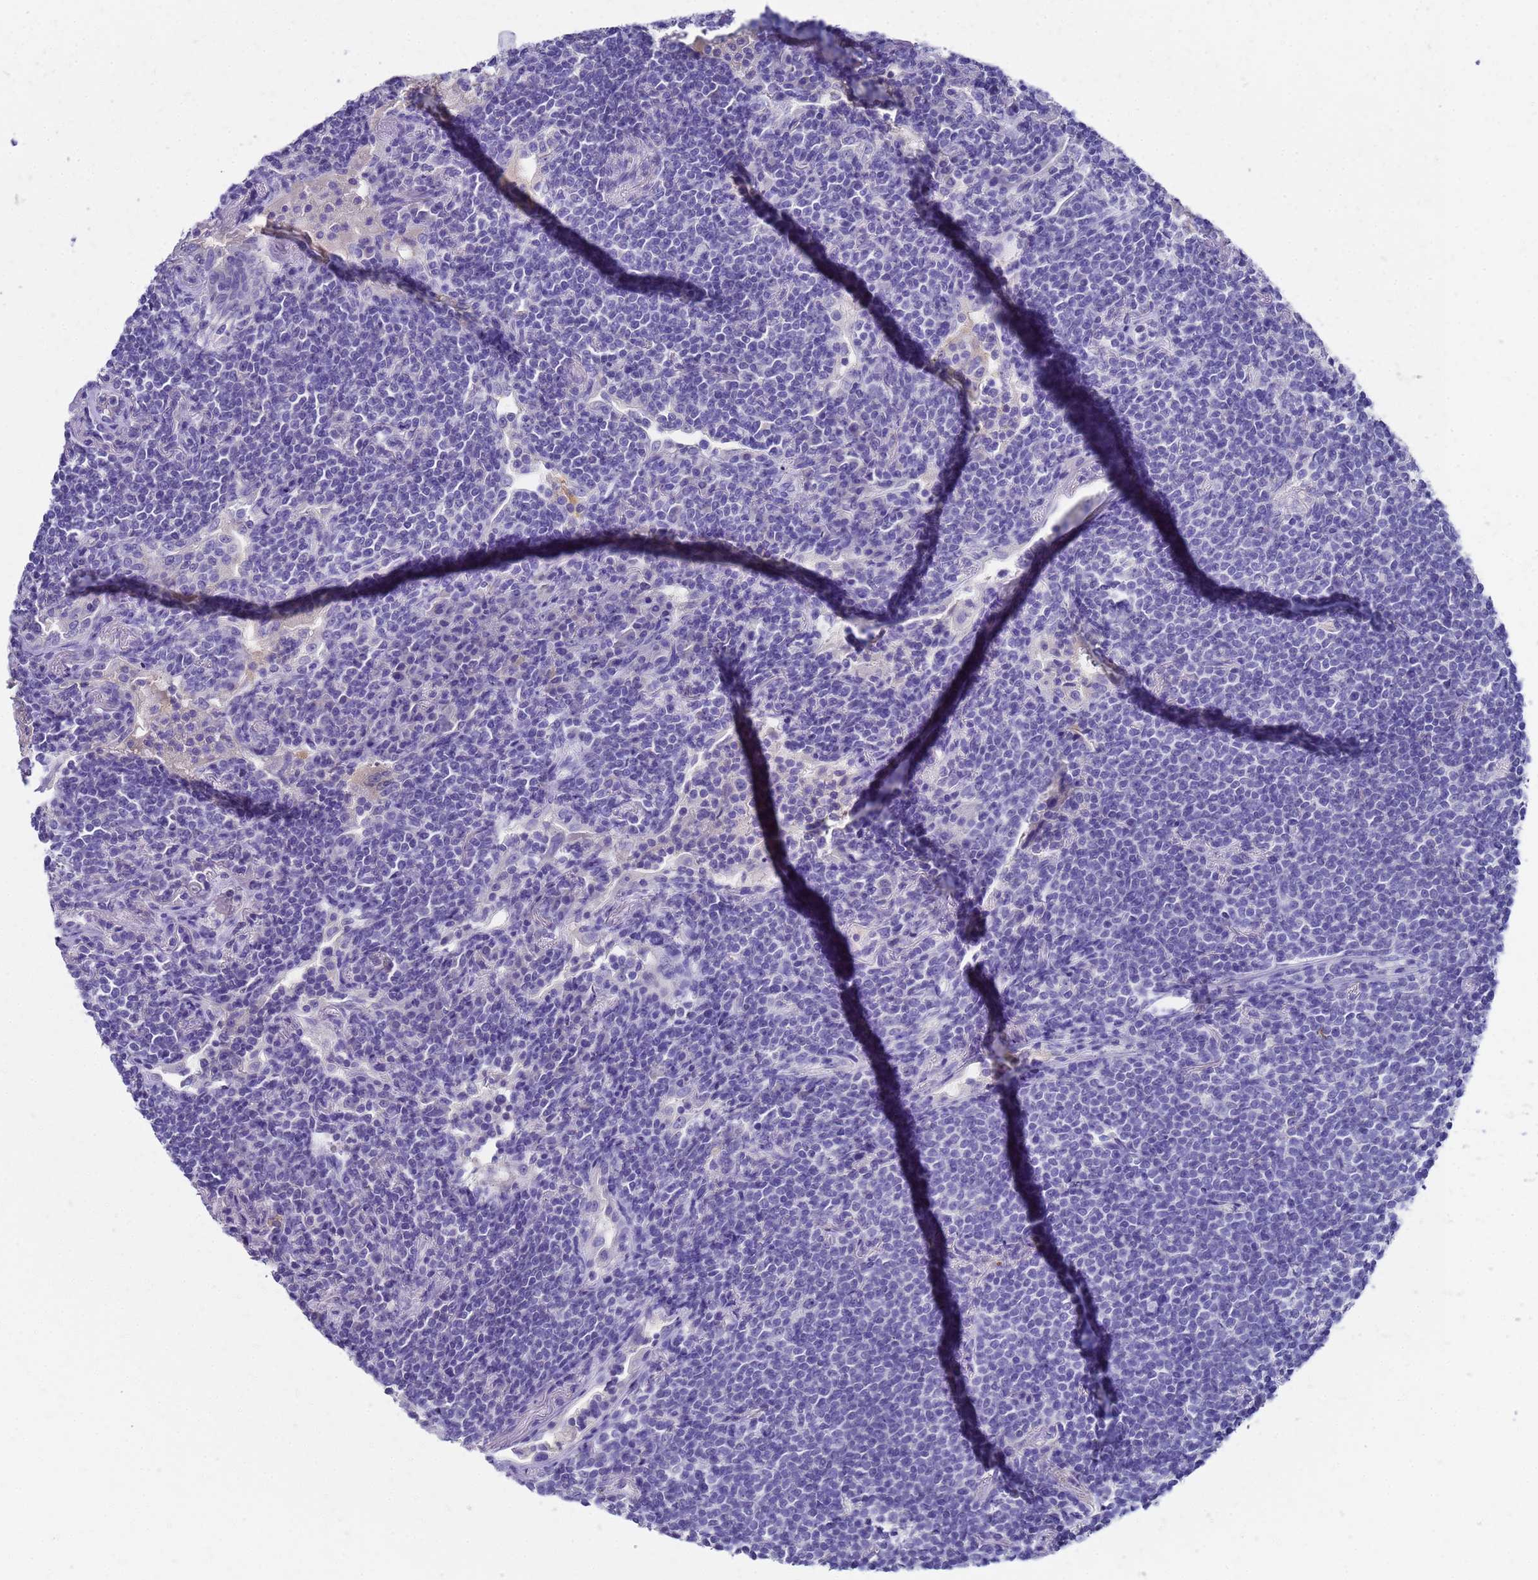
{"staining": {"intensity": "negative", "quantity": "none", "location": "none"}, "tissue": "lymphoma", "cell_type": "Tumor cells", "image_type": "cancer", "snomed": [{"axis": "morphology", "description": "Malignant lymphoma, non-Hodgkin's type, Low grade"}, {"axis": "topography", "description": "Lung"}], "caption": "Immunohistochemical staining of human lymphoma exhibits no significant expression in tumor cells.", "gene": "MS4A13", "patient": {"sex": "female", "age": 71}}